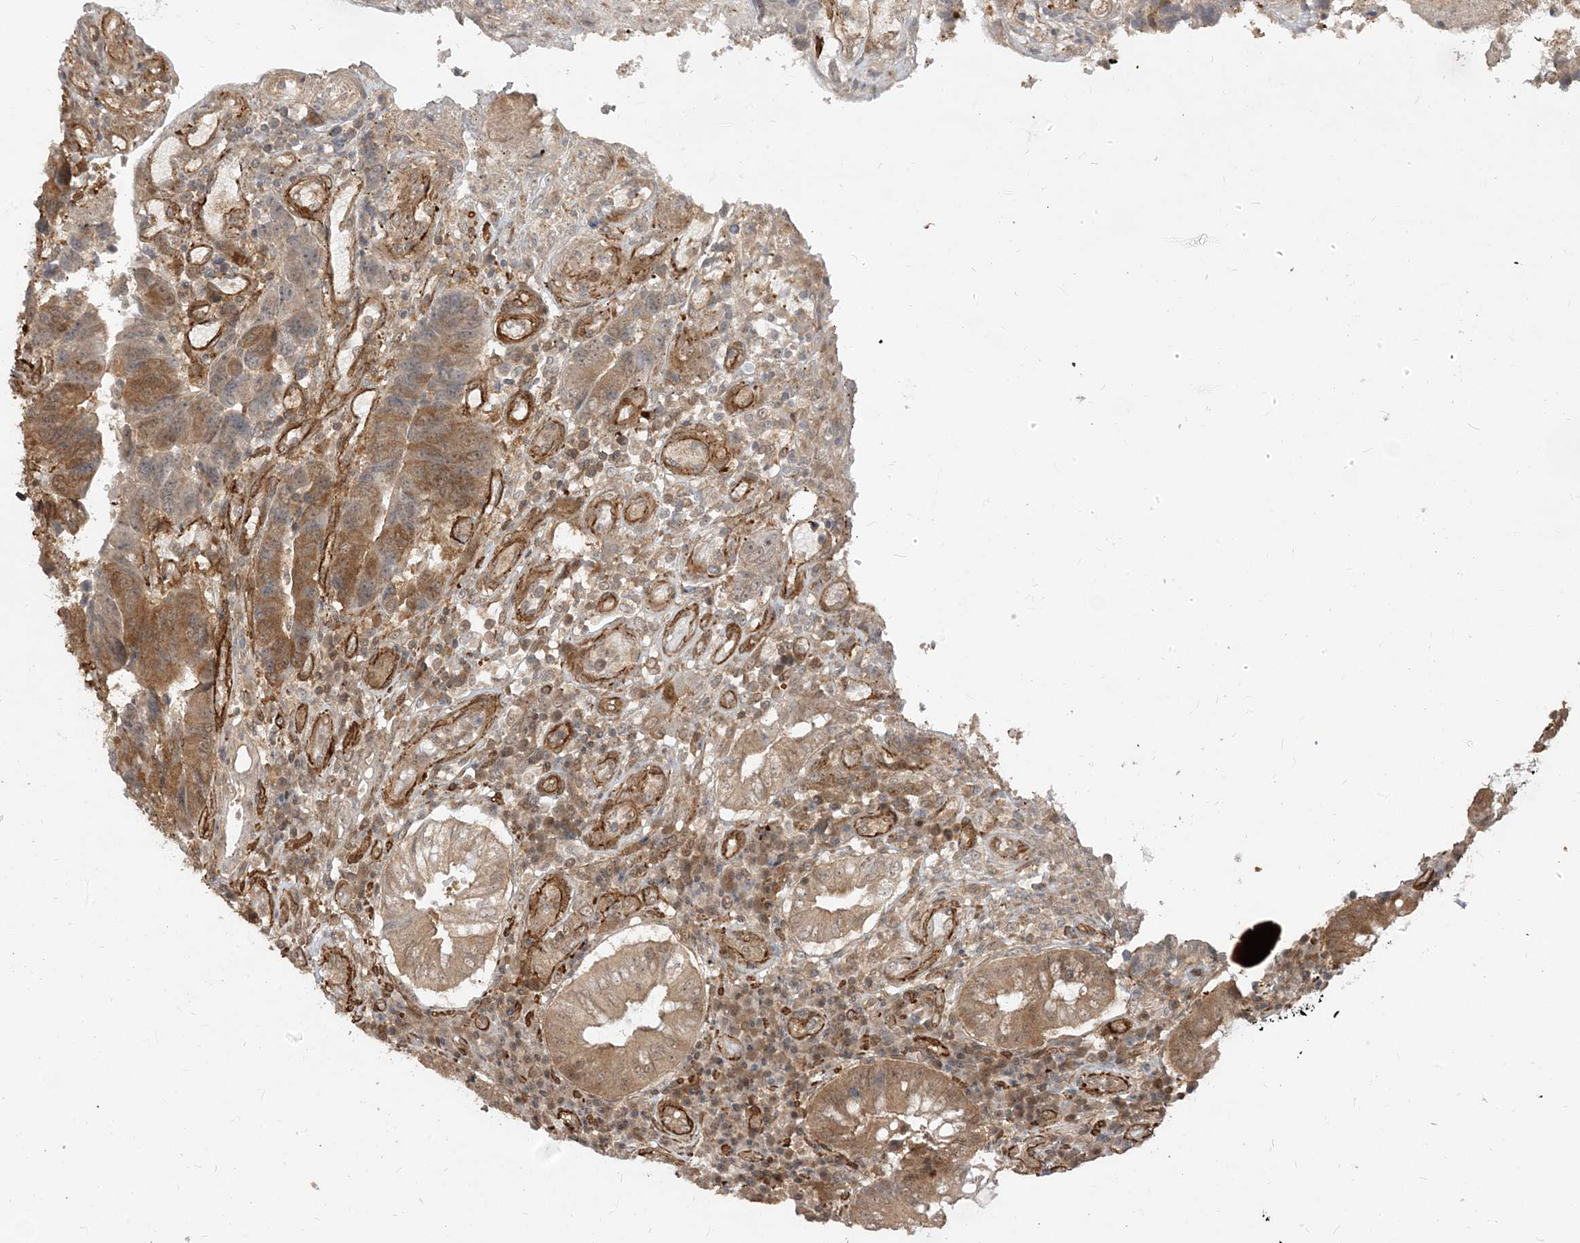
{"staining": {"intensity": "moderate", "quantity": ">75%", "location": "cytoplasmic/membranous"}, "tissue": "colorectal cancer", "cell_type": "Tumor cells", "image_type": "cancer", "snomed": [{"axis": "morphology", "description": "Adenocarcinoma, NOS"}, {"axis": "topography", "description": "Rectum"}], "caption": "IHC micrograph of colorectal cancer stained for a protein (brown), which displays medium levels of moderate cytoplasmic/membranous positivity in approximately >75% of tumor cells.", "gene": "TBCC", "patient": {"sex": "male", "age": 84}}